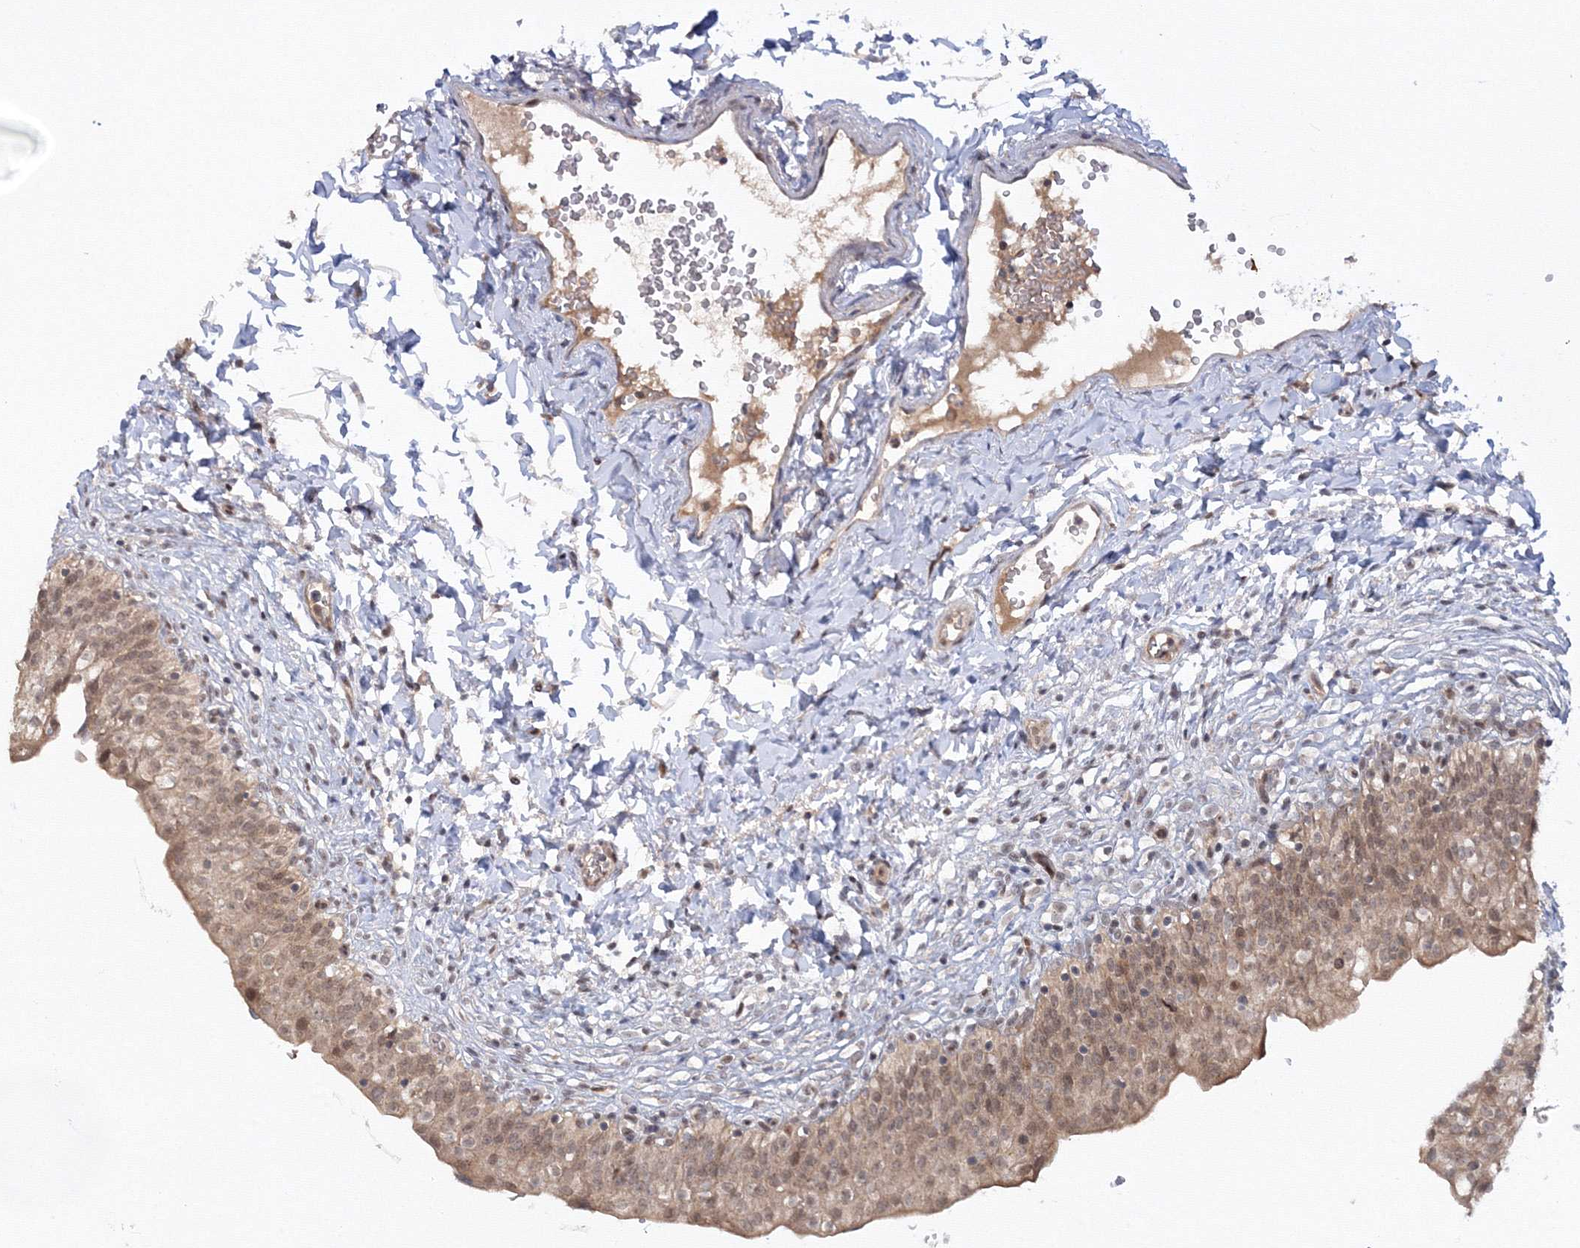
{"staining": {"intensity": "moderate", "quantity": ">75%", "location": "cytoplasmic/membranous,nuclear"}, "tissue": "urinary bladder", "cell_type": "Urothelial cells", "image_type": "normal", "snomed": [{"axis": "morphology", "description": "Normal tissue, NOS"}, {"axis": "topography", "description": "Urinary bladder"}], "caption": "Brown immunohistochemical staining in unremarkable human urinary bladder reveals moderate cytoplasmic/membranous,nuclear expression in about >75% of urothelial cells.", "gene": "ZFAND6", "patient": {"sex": "male", "age": 55}}